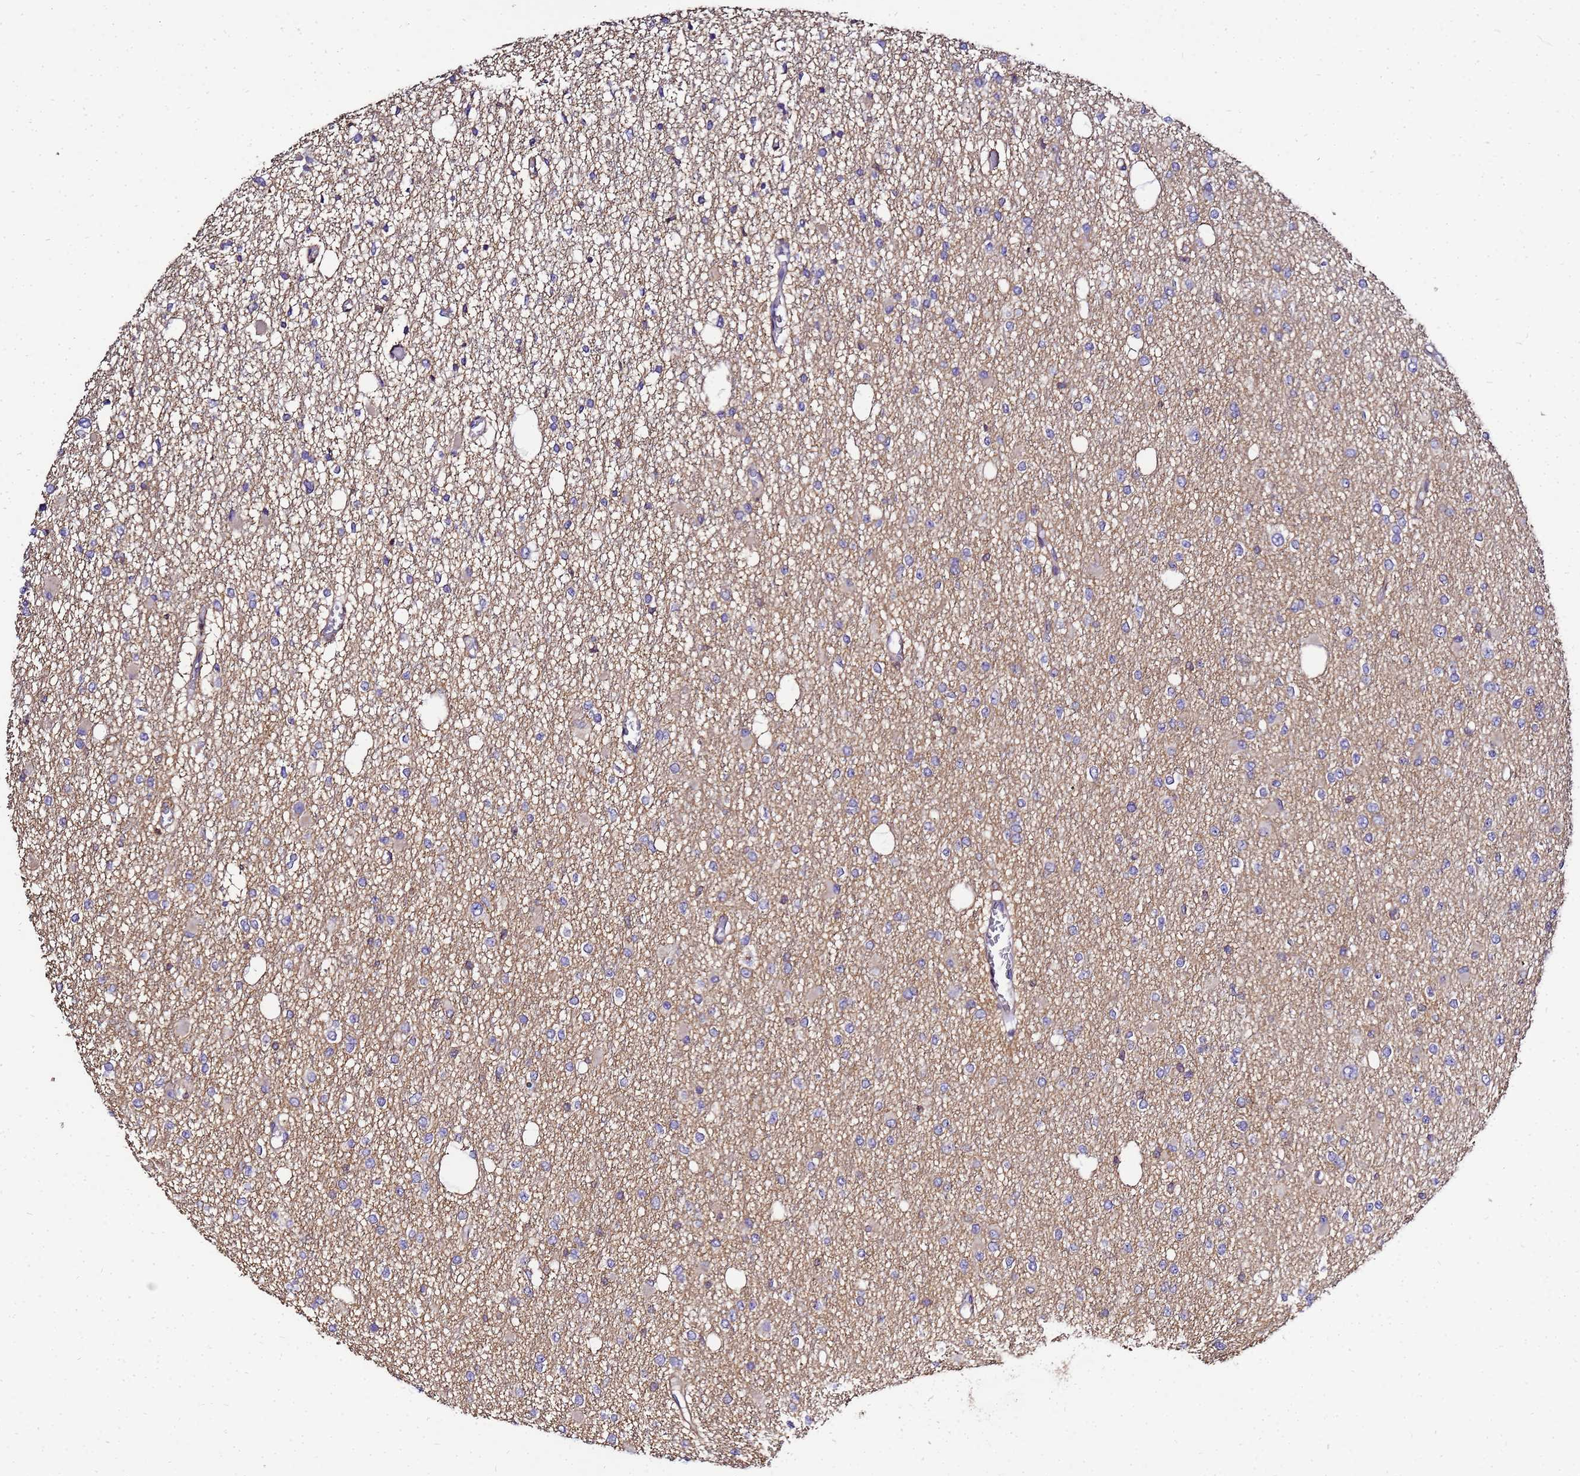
{"staining": {"intensity": "weak", "quantity": "<25%", "location": "cytoplasmic/membranous"}, "tissue": "glioma", "cell_type": "Tumor cells", "image_type": "cancer", "snomed": [{"axis": "morphology", "description": "Glioma, malignant, Low grade"}, {"axis": "topography", "description": "Brain"}], "caption": "The immunohistochemistry histopathology image has no significant expression in tumor cells of malignant glioma (low-grade) tissue. Brightfield microscopy of immunohistochemistry (IHC) stained with DAB (3,3'-diaminobenzidine) (brown) and hematoxylin (blue), captured at high magnification.", "gene": "ADPGK", "patient": {"sex": "female", "age": 22}}